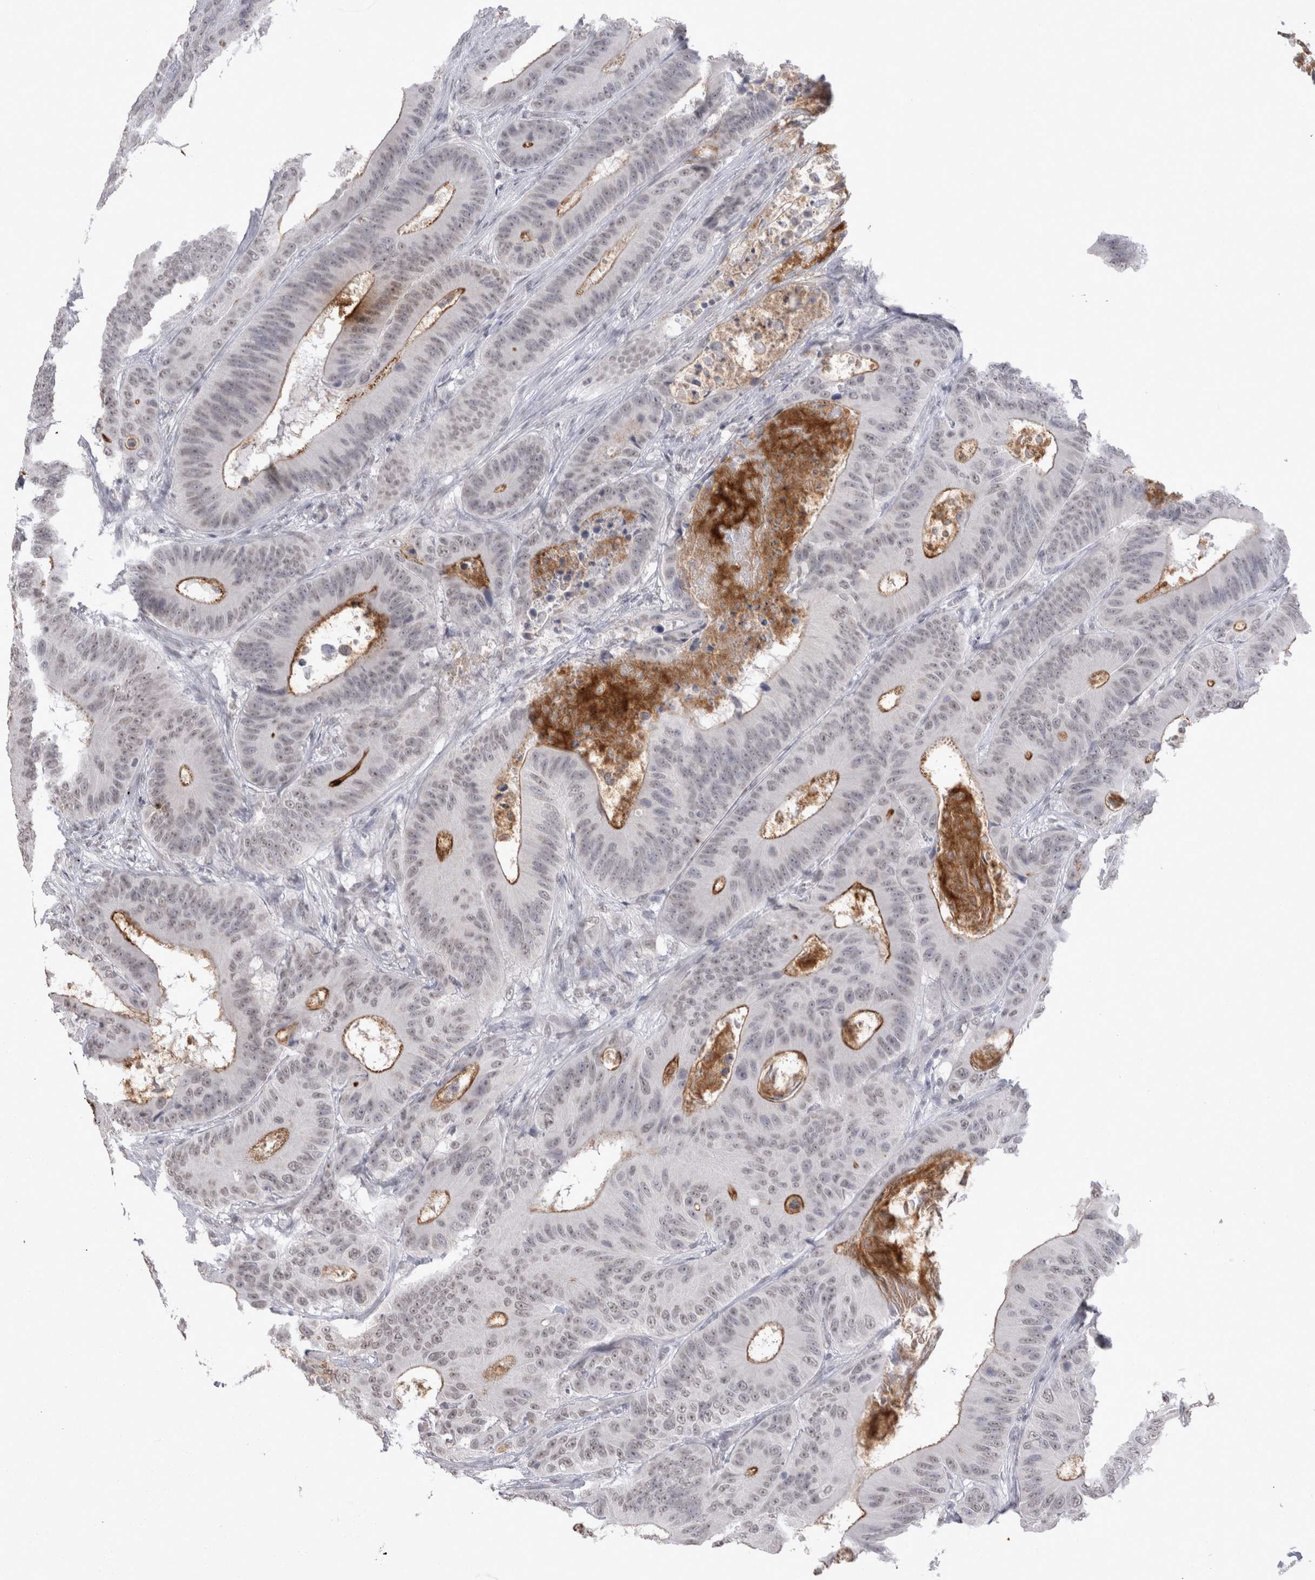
{"staining": {"intensity": "moderate", "quantity": "<25%", "location": "cytoplasmic/membranous"}, "tissue": "colorectal cancer", "cell_type": "Tumor cells", "image_type": "cancer", "snomed": [{"axis": "morphology", "description": "Adenocarcinoma, NOS"}, {"axis": "topography", "description": "Colon"}], "caption": "An image showing moderate cytoplasmic/membranous expression in approximately <25% of tumor cells in colorectal adenocarcinoma, as visualized by brown immunohistochemical staining.", "gene": "DDX4", "patient": {"sex": "male", "age": 83}}